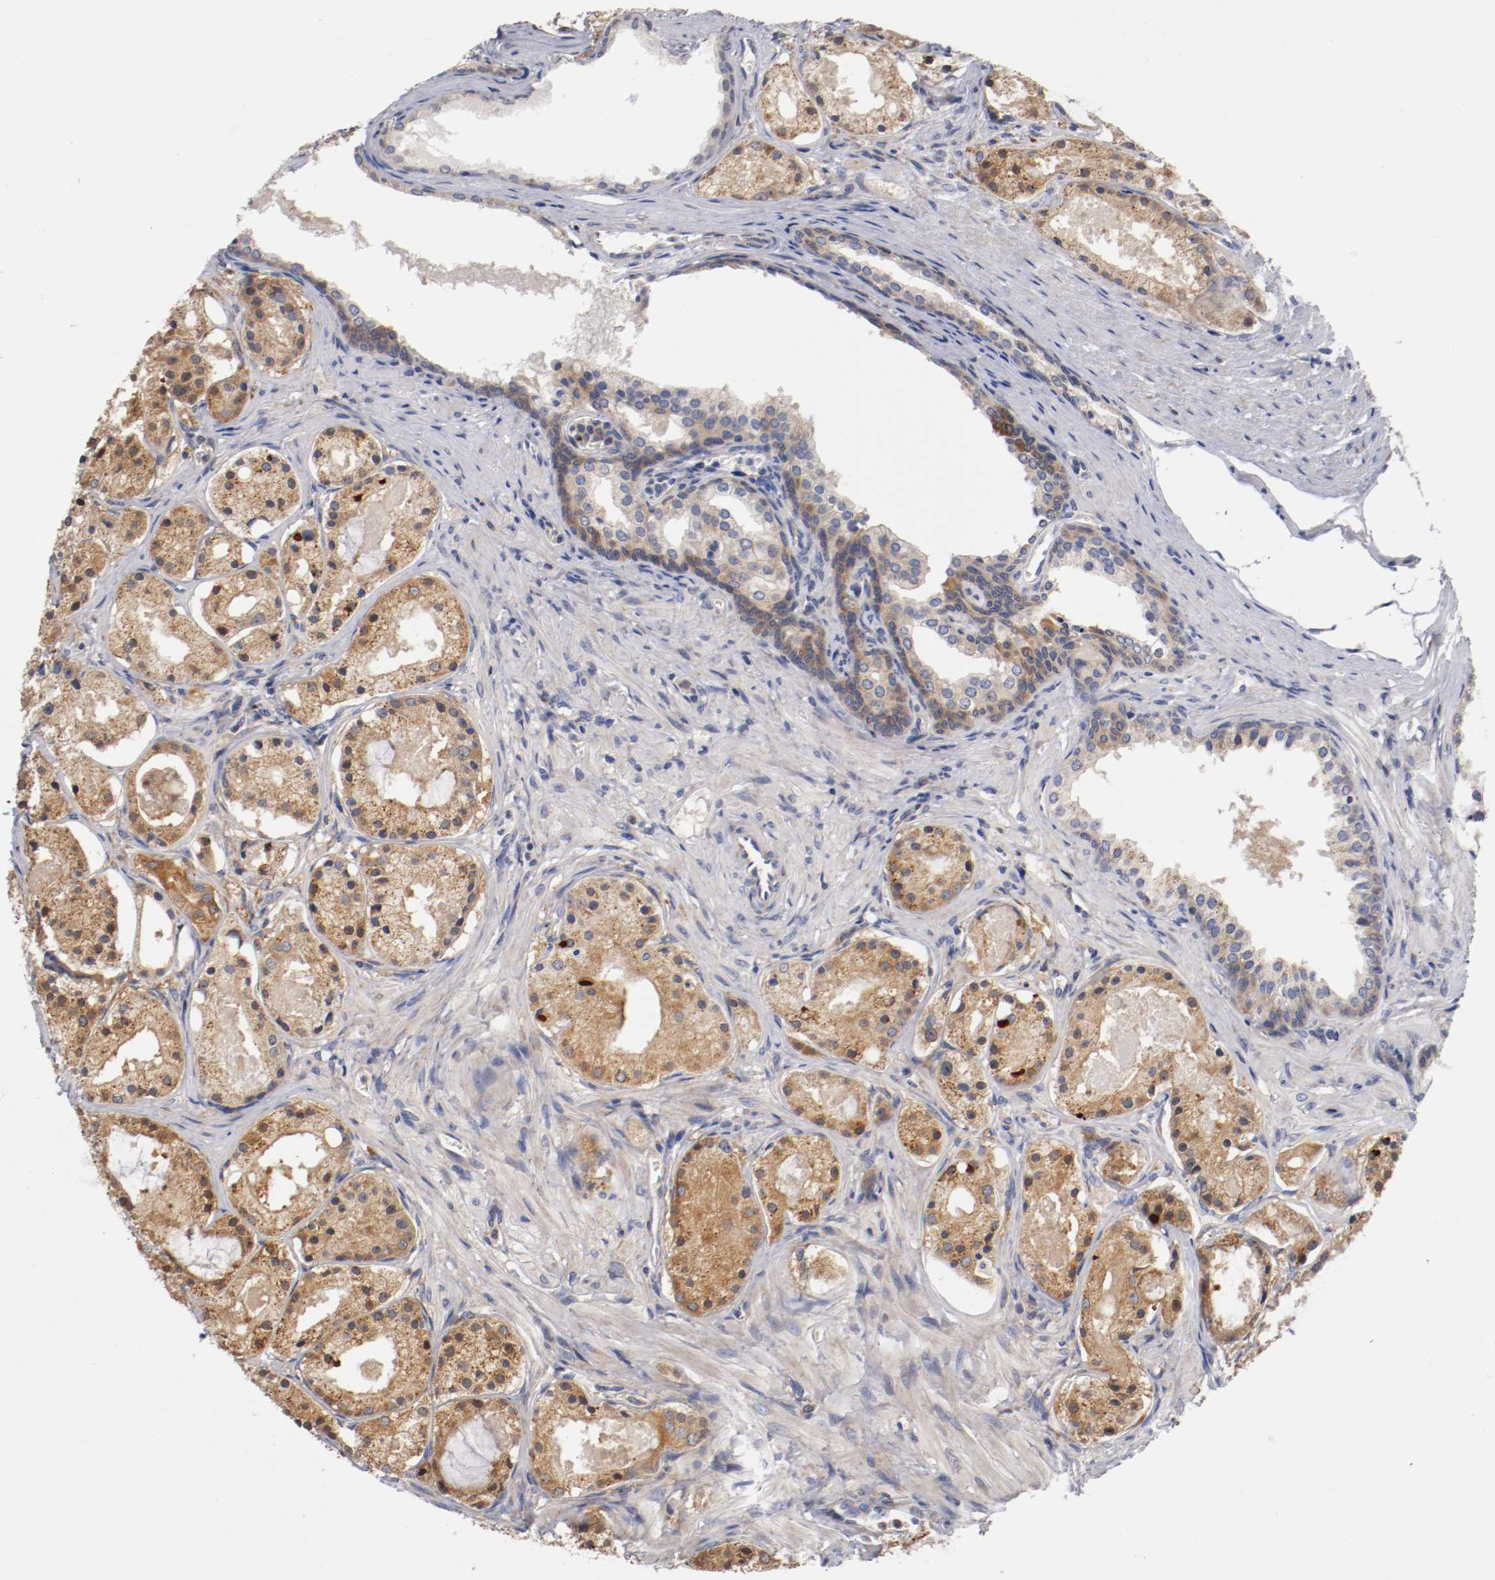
{"staining": {"intensity": "strong", "quantity": ">75%", "location": "cytoplasmic/membranous"}, "tissue": "prostate cancer", "cell_type": "Tumor cells", "image_type": "cancer", "snomed": [{"axis": "morphology", "description": "Adenocarcinoma, Low grade"}, {"axis": "topography", "description": "Prostate"}], "caption": "Brown immunohistochemical staining in human prostate adenocarcinoma (low-grade) demonstrates strong cytoplasmic/membranous expression in approximately >75% of tumor cells.", "gene": "TNFSF13", "patient": {"sex": "male", "age": 57}}